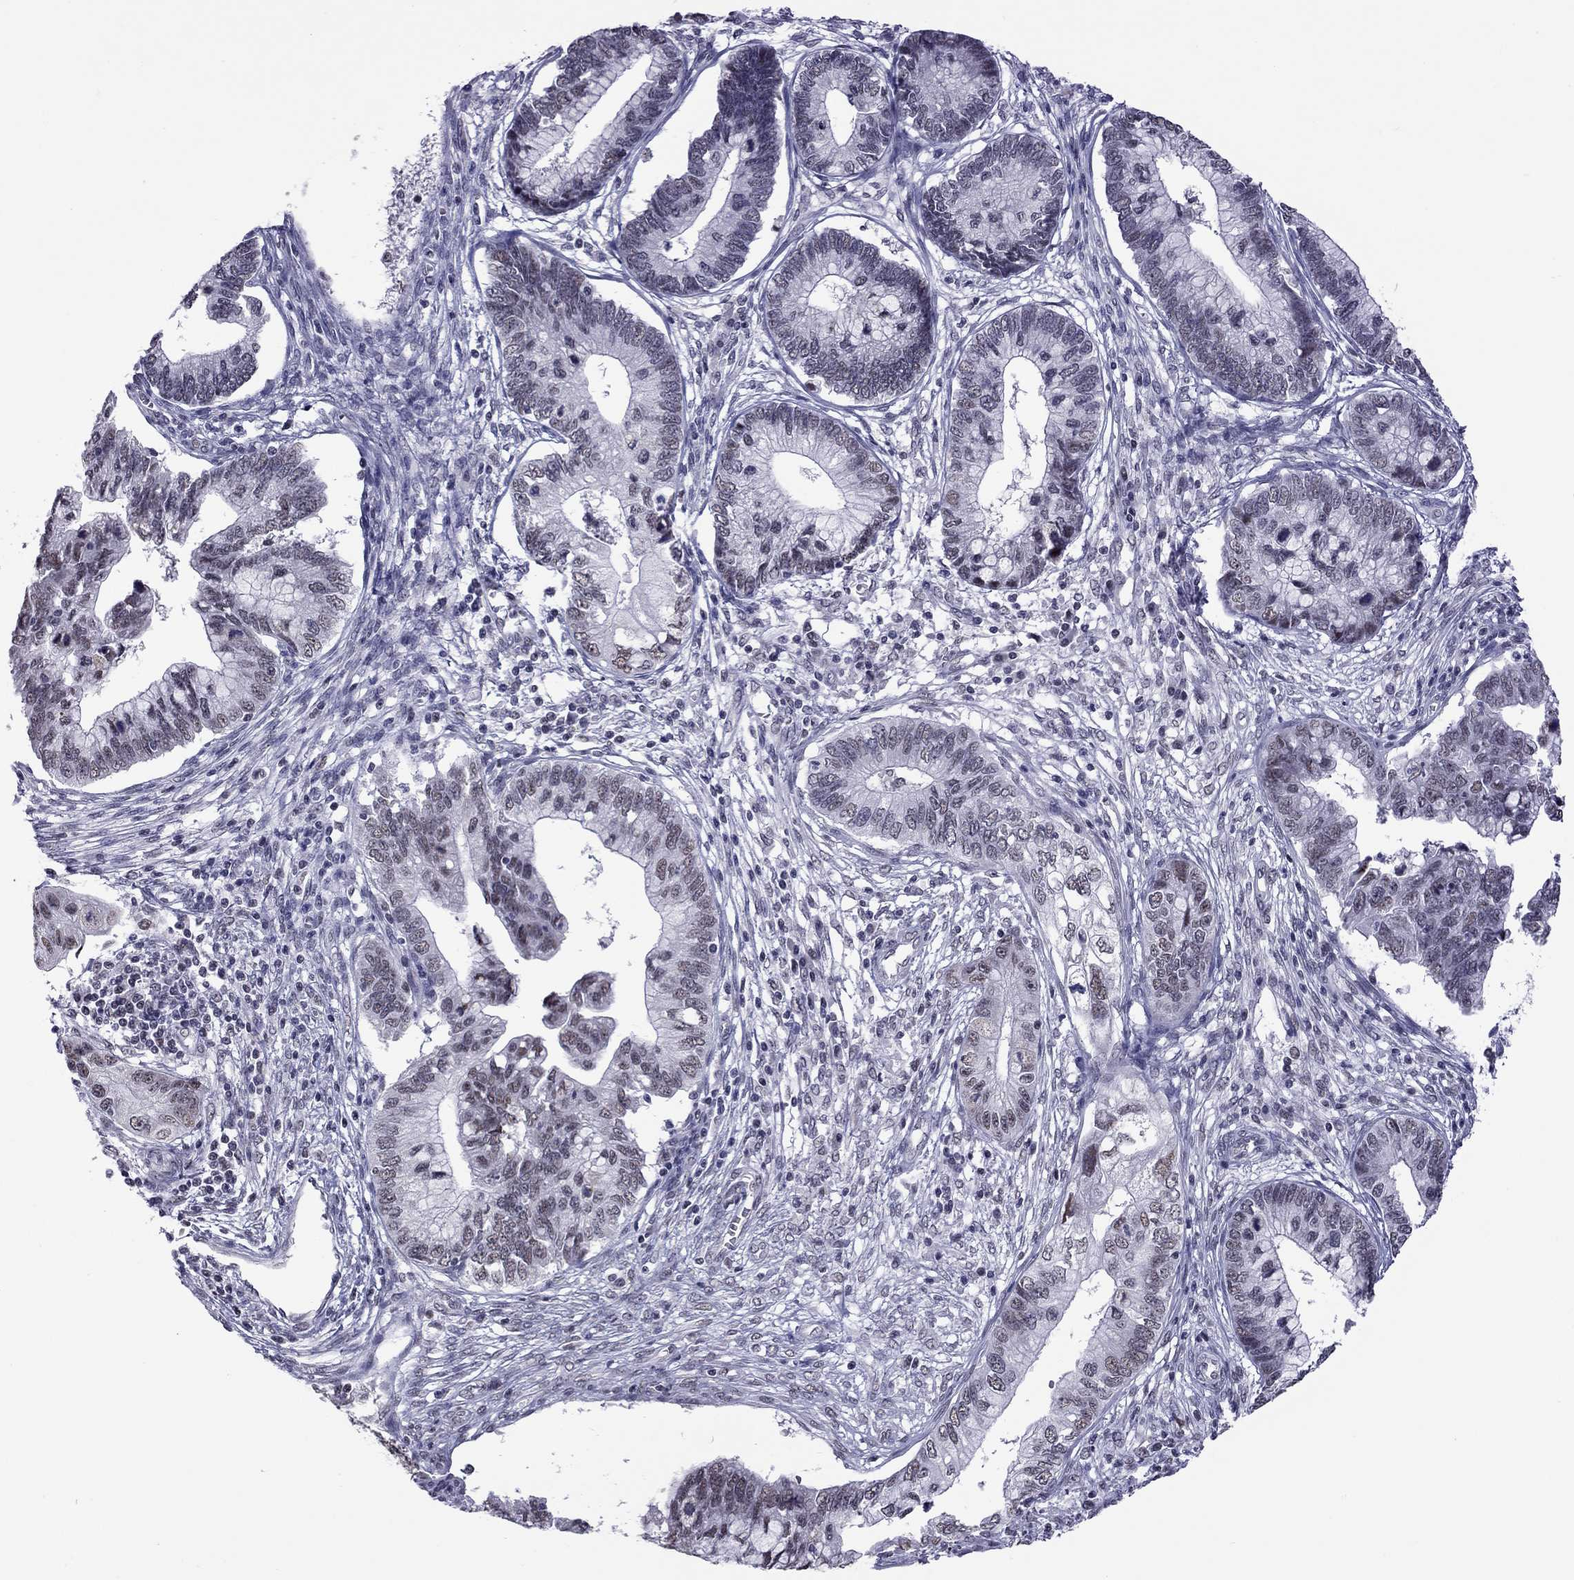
{"staining": {"intensity": "negative", "quantity": "none", "location": "none"}, "tissue": "cervical cancer", "cell_type": "Tumor cells", "image_type": "cancer", "snomed": [{"axis": "morphology", "description": "Adenocarcinoma, NOS"}, {"axis": "topography", "description": "Cervix"}], "caption": "High magnification brightfield microscopy of adenocarcinoma (cervical) stained with DAB (brown) and counterstained with hematoxylin (blue): tumor cells show no significant staining. The staining was performed using DAB to visualize the protein expression in brown, while the nuclei were stained in blue with hematoxylin (Magnification: 20x).", "gene": "PPP1R3A", "patient": {"sex": "female", "age": 44}}